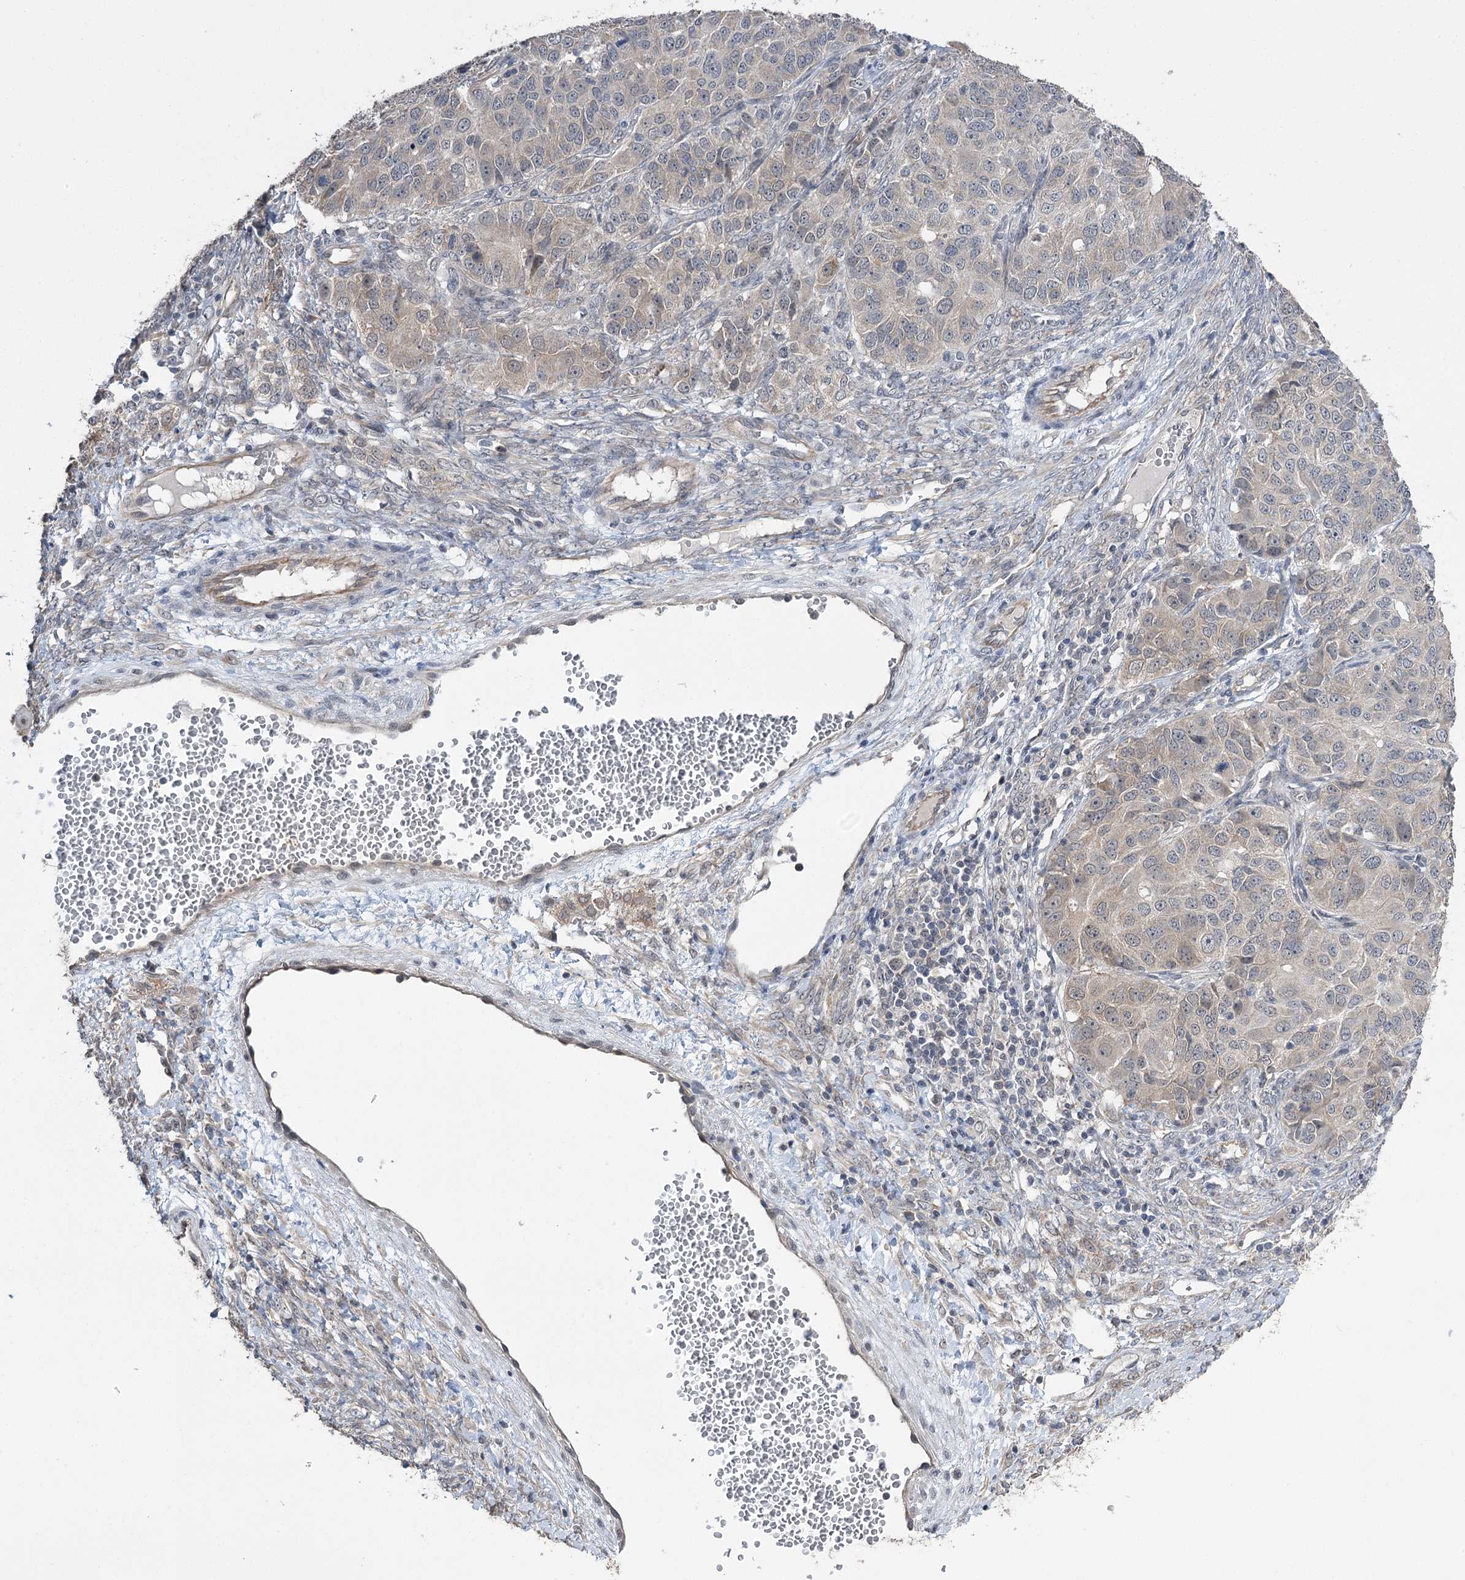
{"staining": {"intensity": "negative", "quantity": "none", "location": "none"}, "tissue": "ovarian cancer", "cell_type": "Tumor cells", "image_type": "cancer", "snomed": [{"axis": "morphology", "description": "Carcinoma, endometroid"}, {"axis": "topography", "description": "Ovary"}], "caption": "IHC image of ovarian cancer stained for a protein (brown), which exhibits no expression in tumor cells.", "gene": "PHYHIPL", "patient": {"sex": "female", "age": 51}}